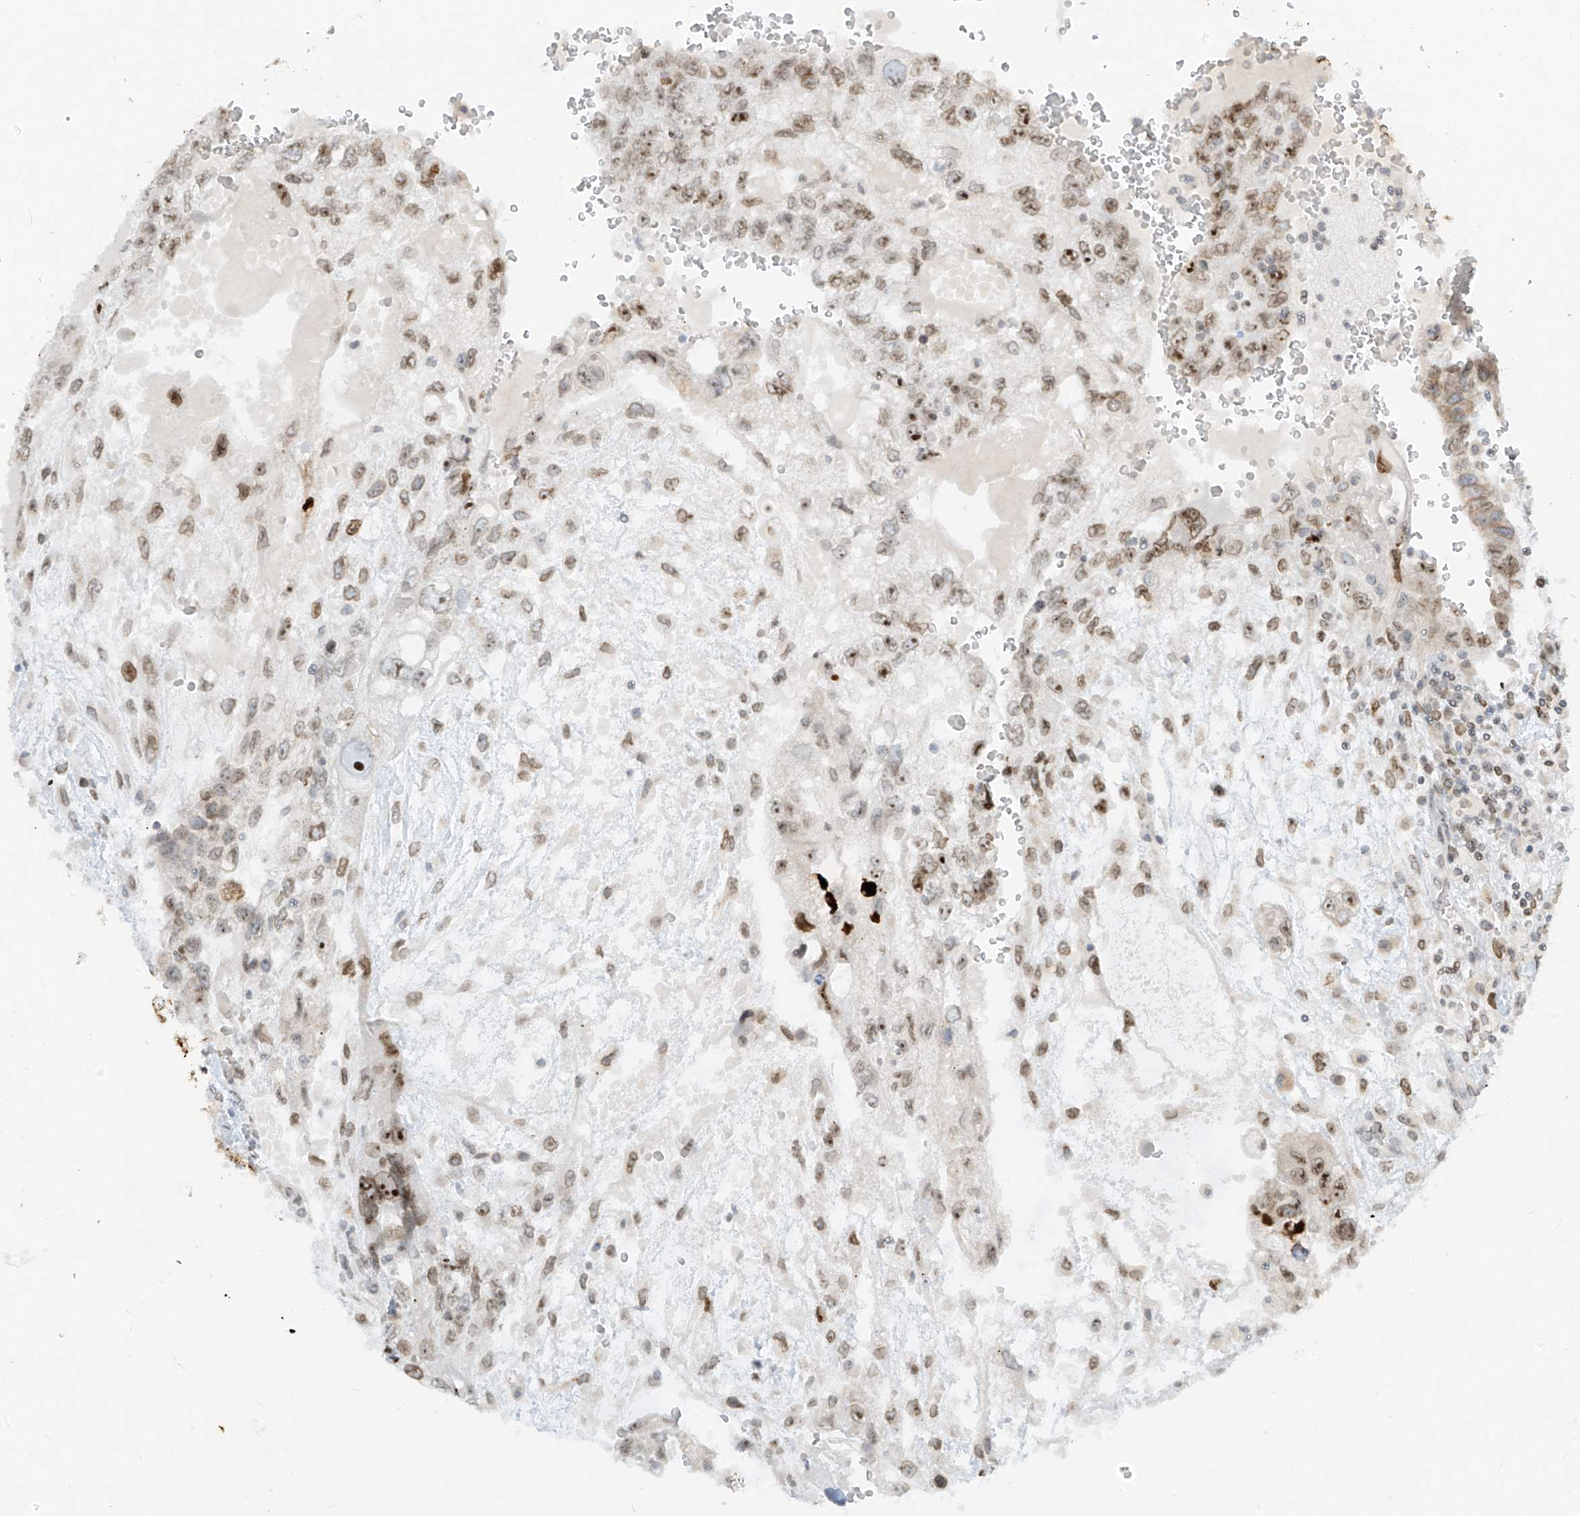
{"staining": {"intensity": "moderate", "quantity": "25%-75%", "location": "cytoplasmic/membranous,nuclear"}, "tissue": "testis cancer", "cell_type": "Tumor cells", "image_type": "cancer", "snomed": [{"axis": "morphology", "description": "Carcinoma, Embryonal, NOS"}, {"axis": "topography", "description": "Testis"}], "caption": "Tumor cells exhibit medium levels of moderate cytoplasmic/membranous and nuclear staining in about 25%-75% of cells in human testis cancer (embryonal carcinoma).", "gene": "SAMD15", "patient": {"sex": "male", "age": 36}}